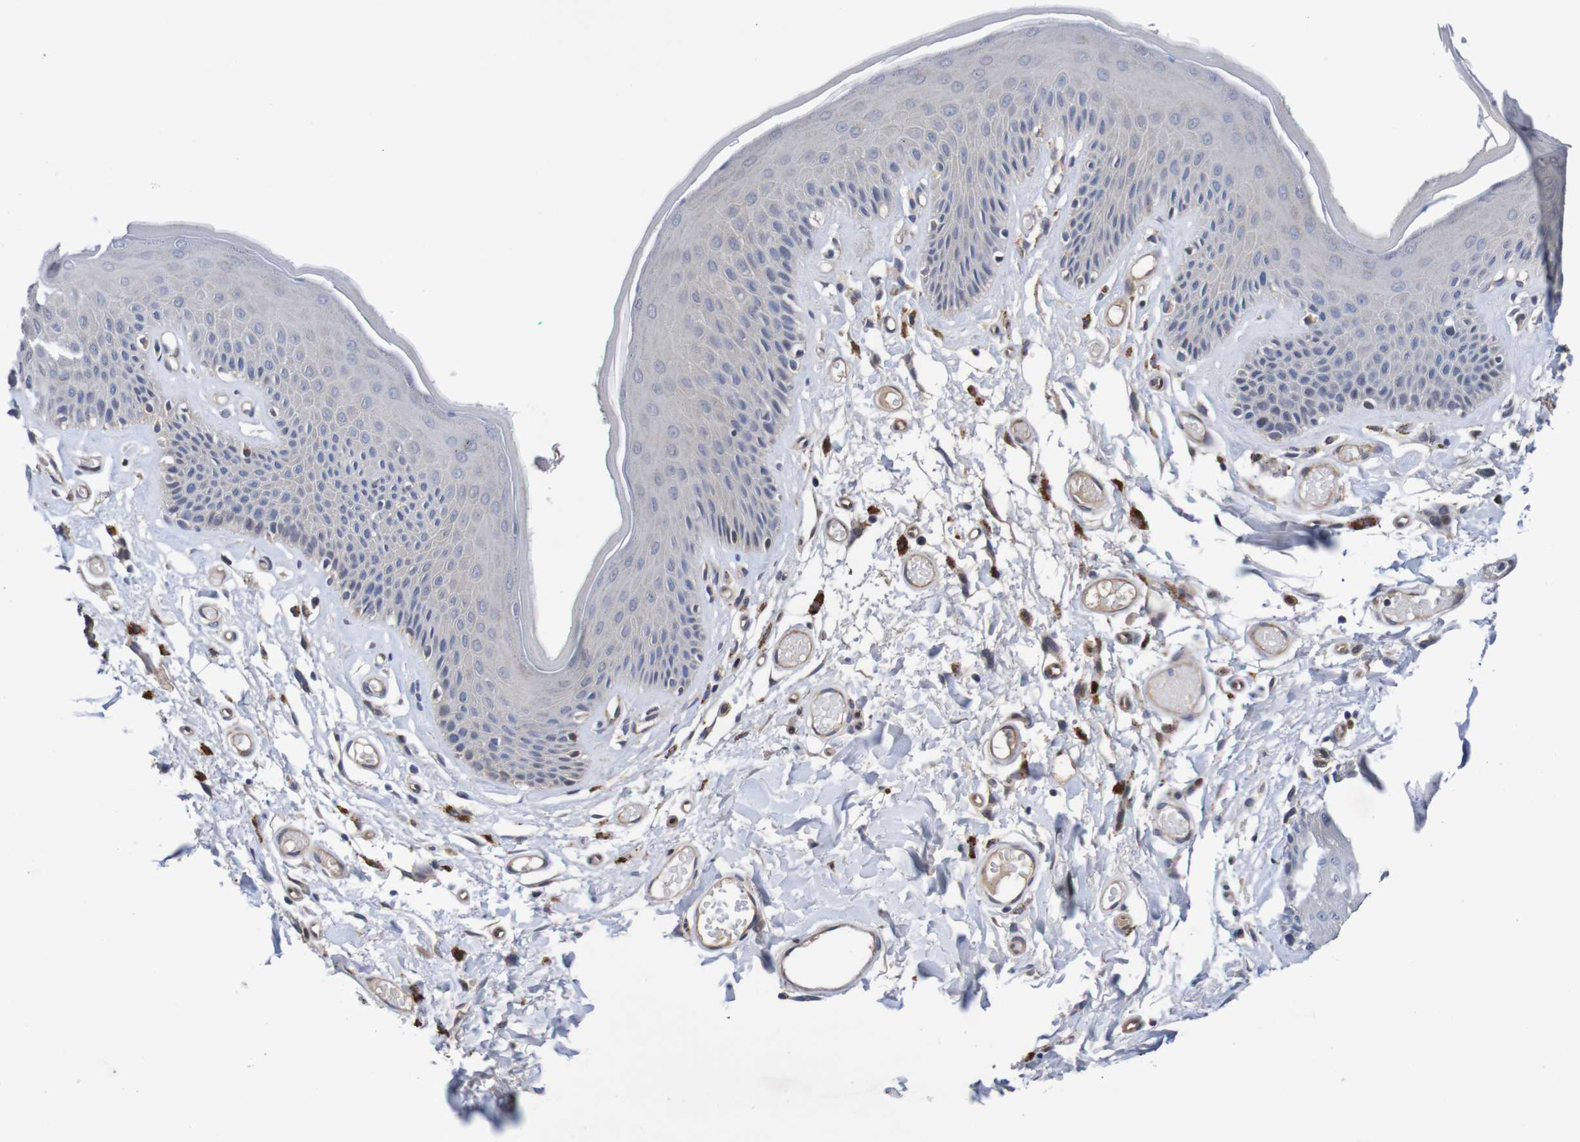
{"staining": {"intensity": "weak", "quantity": "<25%", "location": "cytoplasmic/membranous"}, "tissue": "skin", "cell_type": "Epidermal cells", "image_type": "normal", "snomed": [{"axis": "morphology", "description": "Normal tissue, NOS"}, {"axis": "topography", "description": "Vulva"}], "caption": "Epidermal cells show no significant protein positivity in benign skin. Brightfield microscopy of immunohistochemistry (IHC) stained with DAB (3,3'-diaminobenzidine) (brown) and hematoxylin (blue), captured at high magnification.", "gene": "CPED1", "patient": {"sex": "female", "age": 73}}